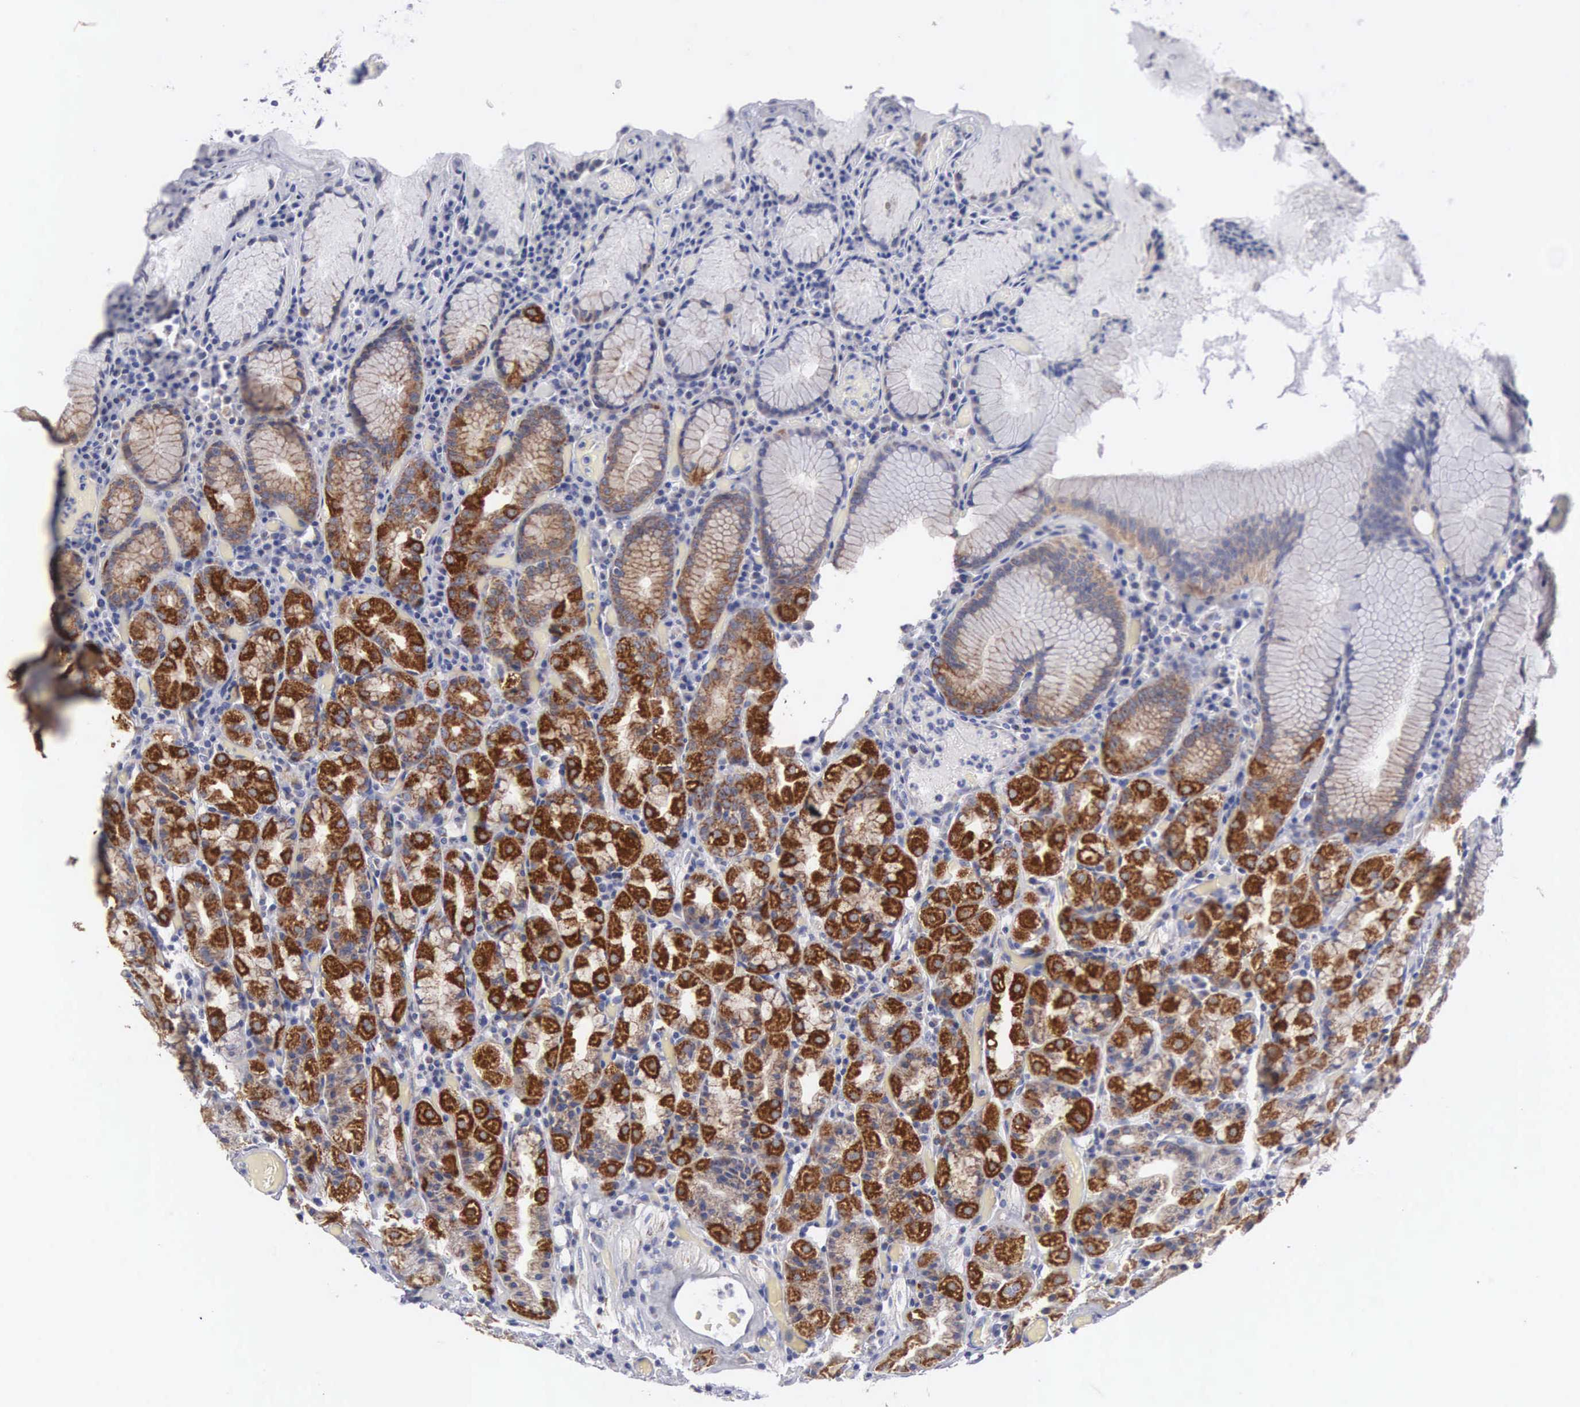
{"staining": {"intensity": "moderate", "quantity": "25%-75%", "location": "cytoplasmic/membranous"}, "tissue": "stomach", "cell_type": "Glandular cells", "image_type": "normal", "snomed": [{"axis": "morphology", "description": "Normal tissue, NOS"}, {"axis": "topography", "description": "Stomach, lower"}], "caption": "The histopathology image exhibits staining of unremarkable stomach, revealing moderate cytoplasmic/membranous protein staining (brown color) within glandular cells.", "gene": "APOOL", "patient": {"sex": "male", "age": 58}}